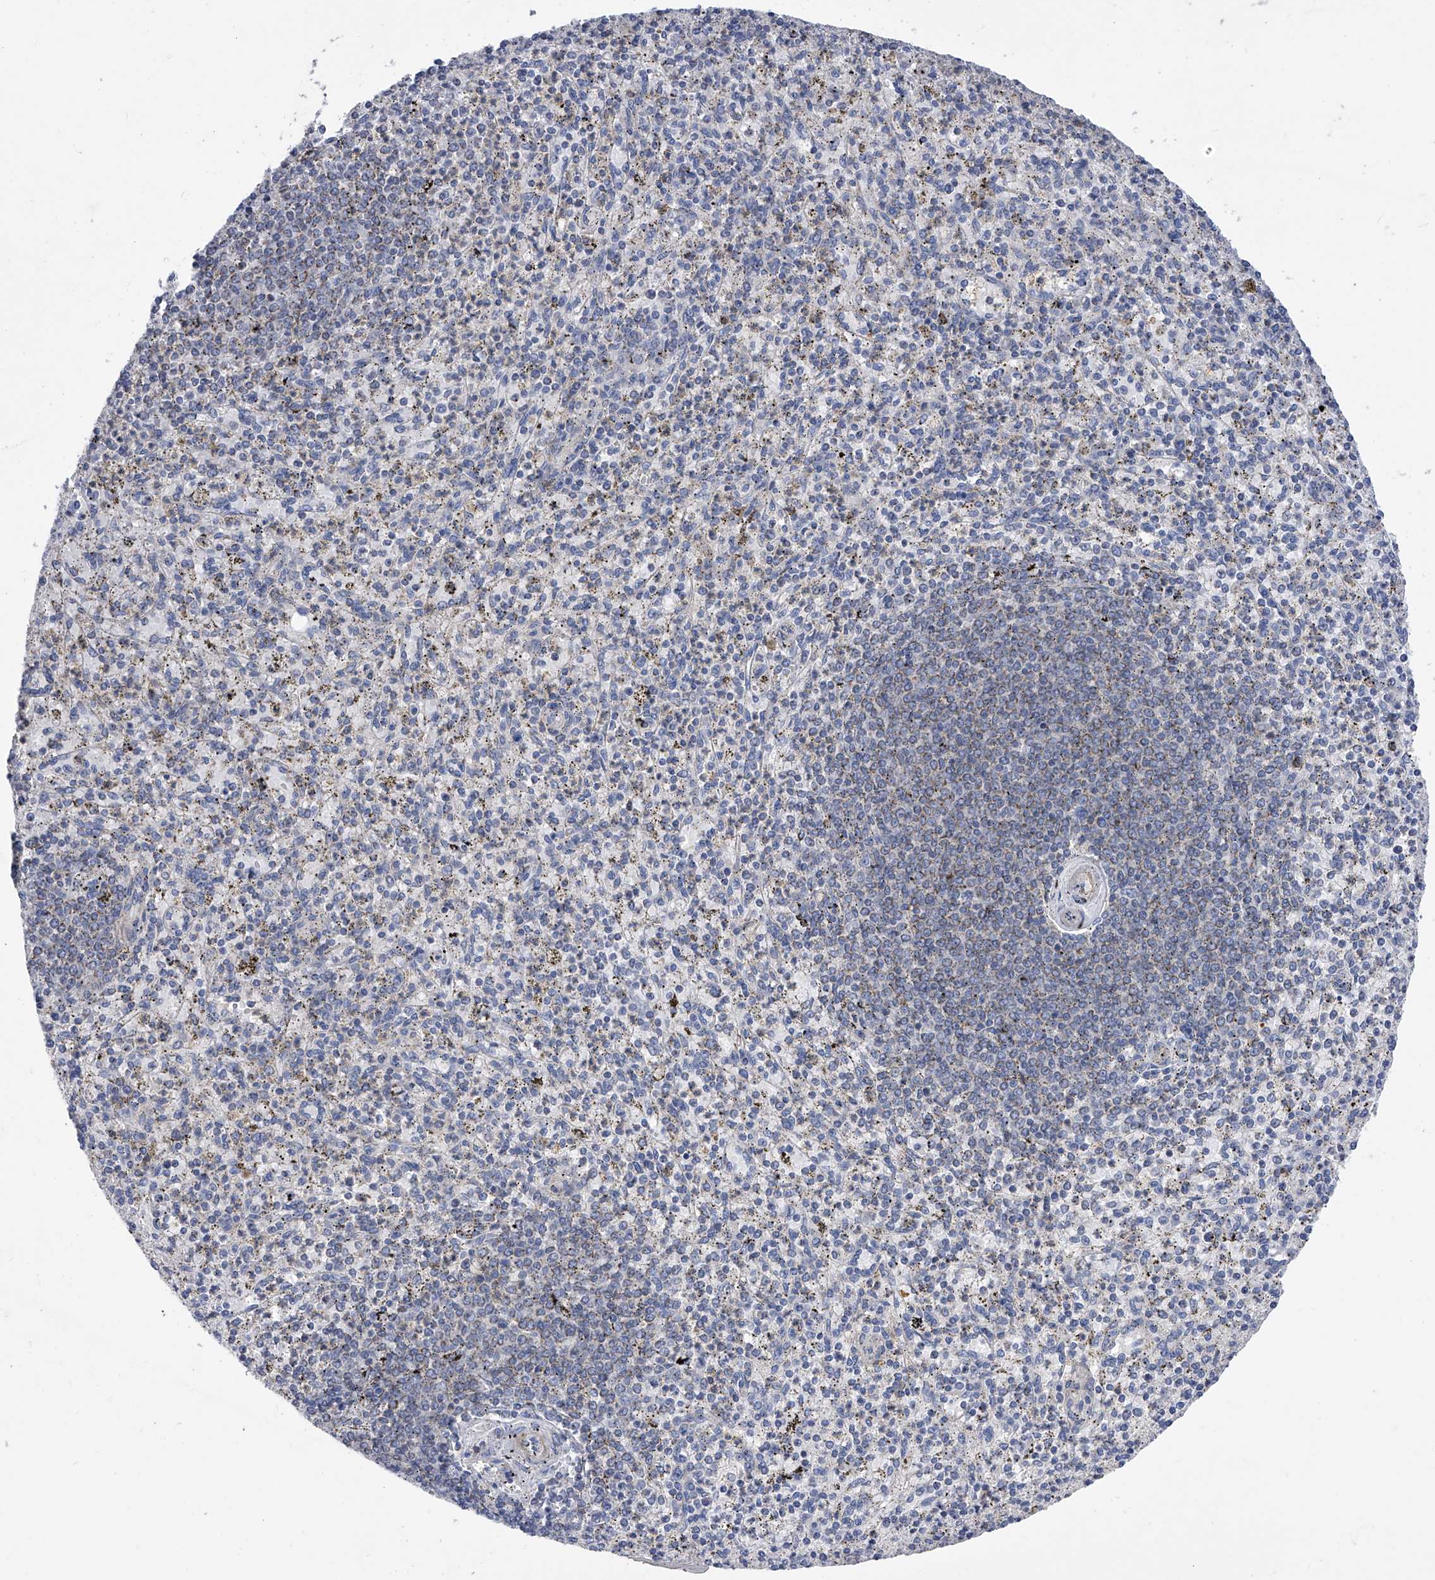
{"staining": {"intensity": "negative", "quantity": "none", "location": "none"}, "tissue": "spleen", "cell_type": "Cells in red pulp", "image_type": "normal", "snomed": [{"axis": "morphology", "description": "Normal tissue, NOS"}, {"axis": "topography", "description": "Spleen"}], "caption": "Immunohistochemical staining of normal human spleen displays no significant expression in cells in red pulp. (DAB immunohistochemistry (IHC), high magnification).", "gene": "PDSS2", "patient": {"sex": "male", "age": 72}}